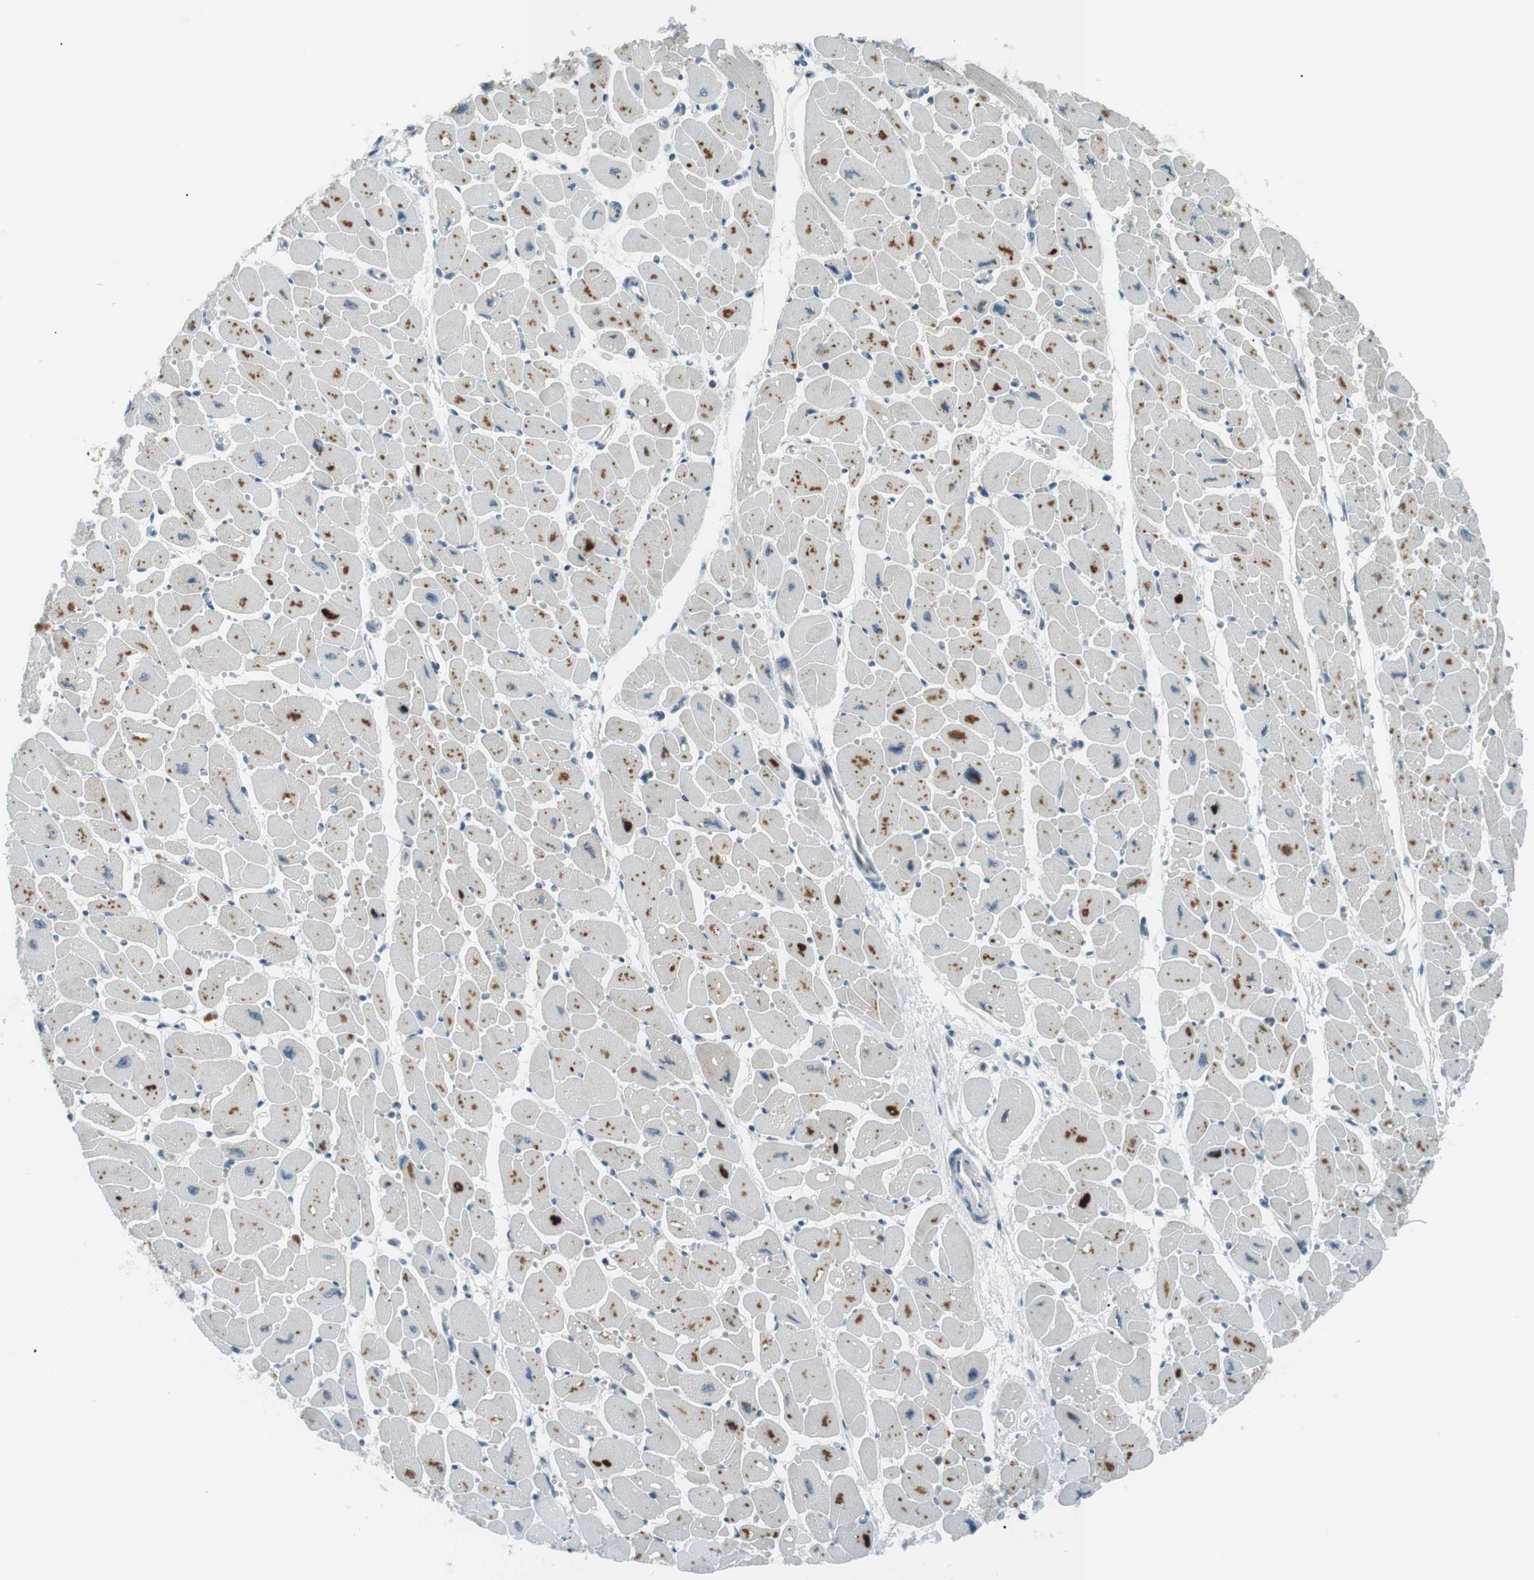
{"staining": {"intensity": "moderate", "quantity": "25%-75%", "location": "cytoplasmic/membranous"}, "tissue": "heart muscle", "cell_type": "Cardiomyocytes", "image_type": "normal", "snomed": [{"axis": "morphology", "description": "Normal tissue, NOS"}, {"axis": "topography", "description": "Heart"}], "caption": "Protein expression analysis of normal heart muscle shows moderate cytoplasmic/membranous positivity in approximately 25%-75% of cardiomyocytes. The protein is stained brown, and the nuclei are stained in blue (DAB IHC with brightfield microscopy, high magnification).", "gene": "PJA1", "patient": {"sex": "female", "age": 54}}